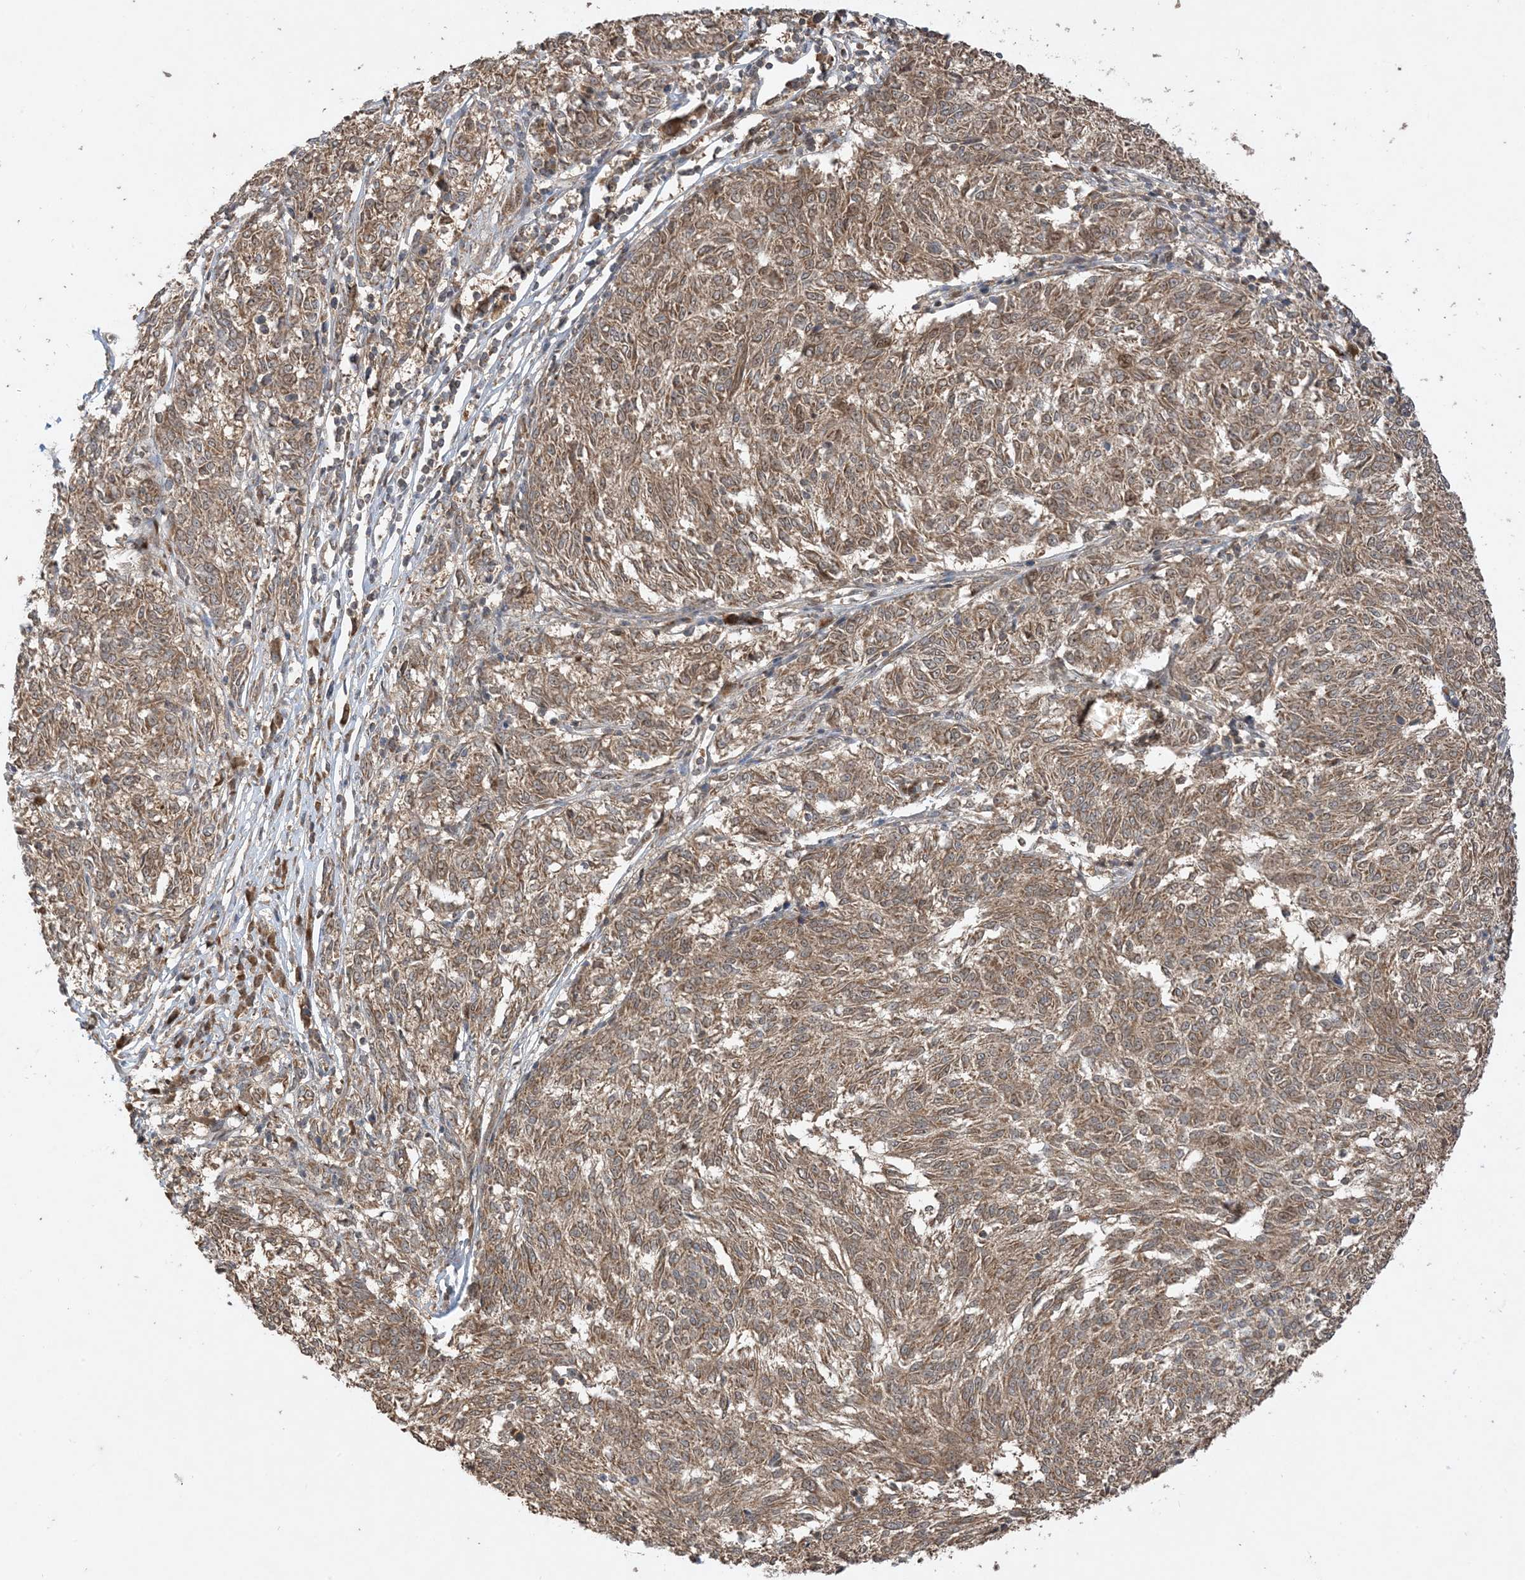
{"staining": {"intensity": "moderate", "quantity": ">75%", "location": "cytoplasmic/membranous"}, "tissue": "melanoma", "cell_type": "Tumor cells", "image_type": "cancer", "snomed": [{"axis": "morphology", "description": "Malignant melanoma, NOS"}, {"axis": "topography", "description": "Skin"}], "caption": "DAB immunohistochemical staining of human melanoma exhibits moderate cytoplasmic/membranous protein positivity in about >75% of tumor cells. (DAB (3,3'-diaminobenzidine) = brown stain, brightfield microscopy at high magnification).", "gene": "PUSL1", "patient": {"sex": "female", "age": 72}}